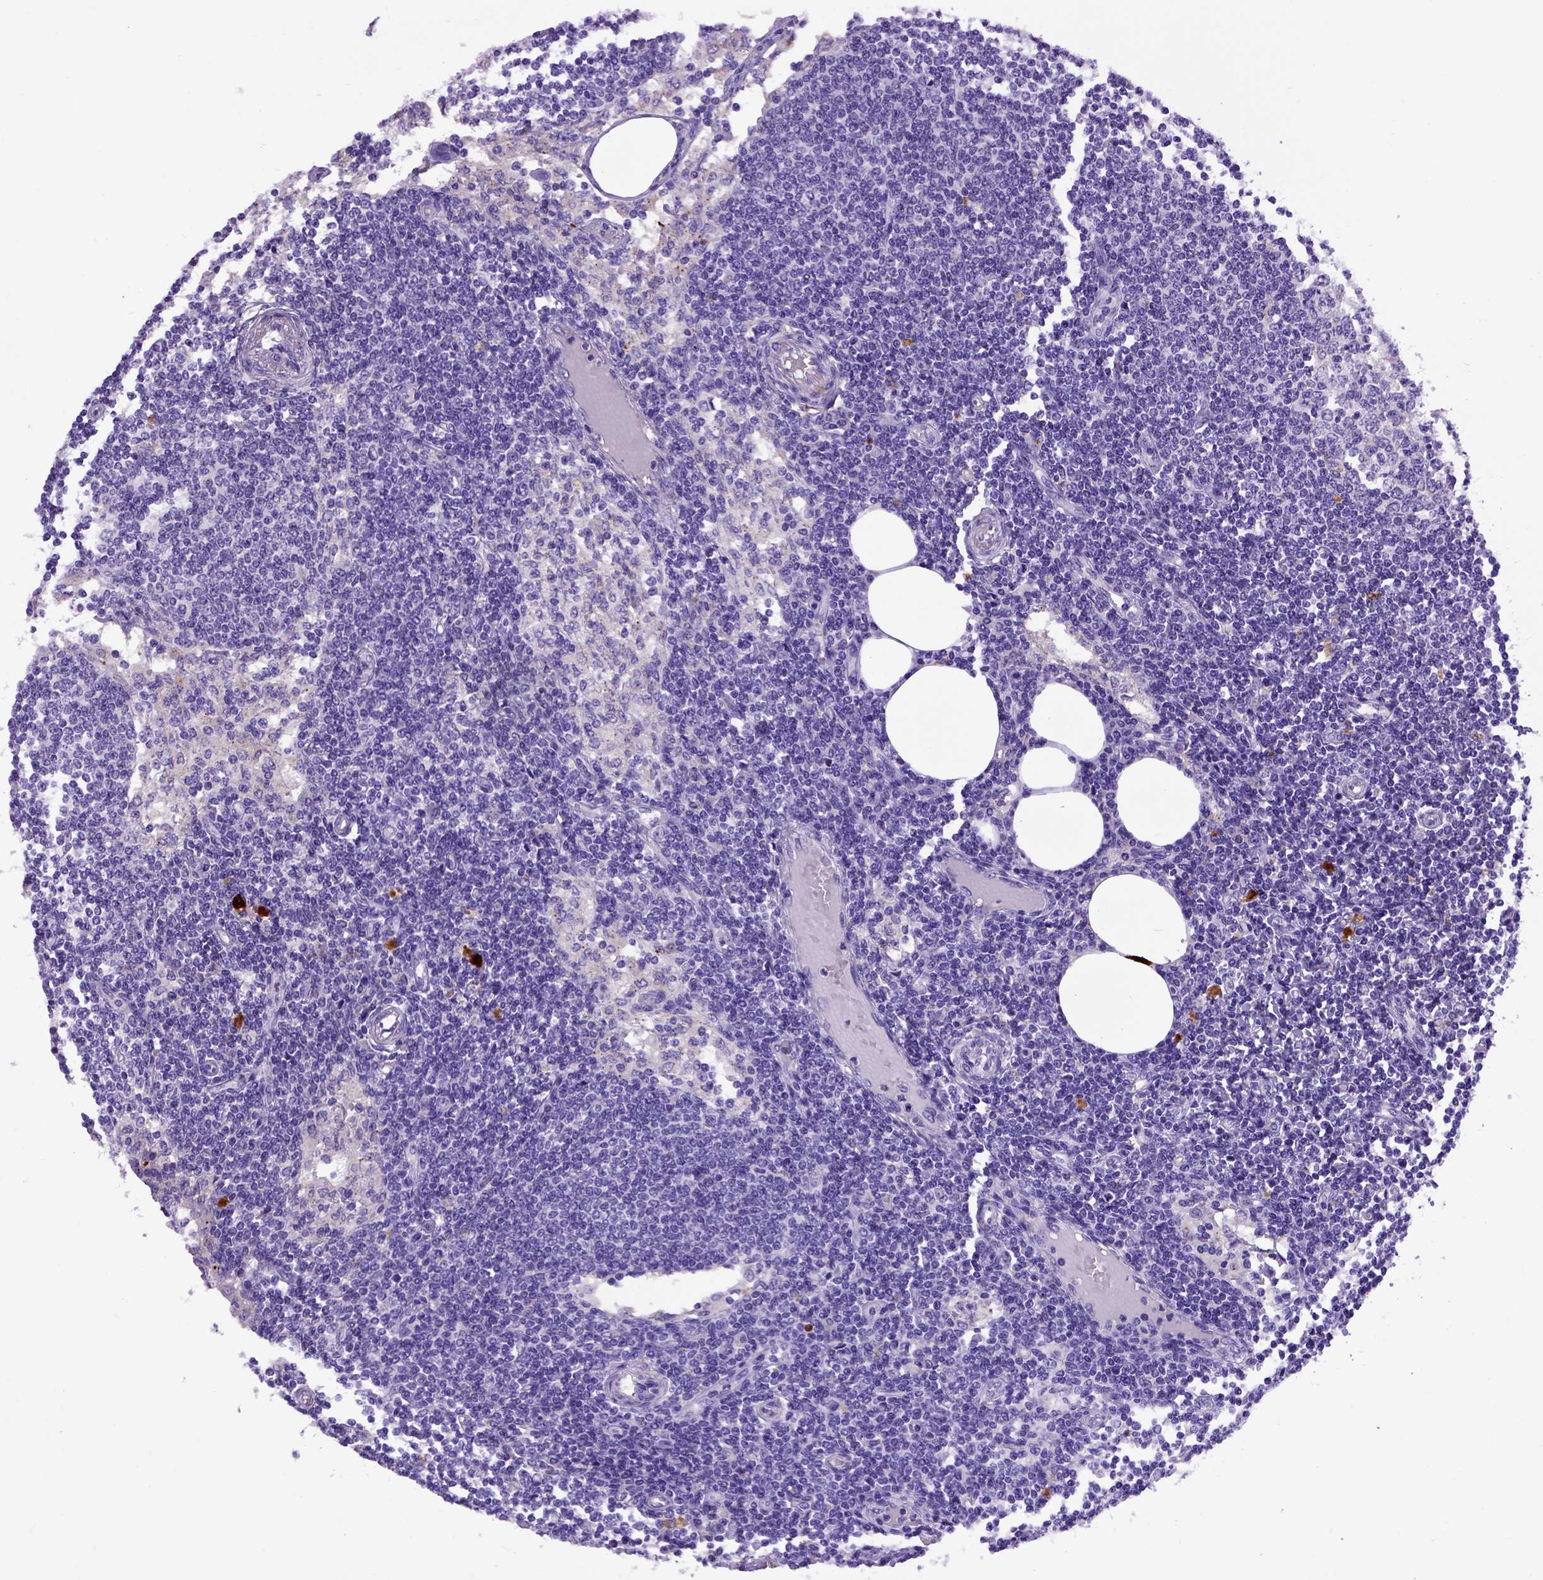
{"staining": {"intensity": "negative", "quantity": "none", "location": "none"}, "tissue": "lymph node", "cell_type": "Germinal center cells", "image_type": "normal", "snomed": [{"axis": "morphology", "description": "Normal tissue, NOS"}, {"axis": "topography", "description": "Lymph node"}], "caption": "Human lymph node stained for a protein using immunohistochemistry (IHC) exhibits no positivity in germinal center cells.", "gene": "ADAM12", "patient": {"sex": "female", "age": 69}}